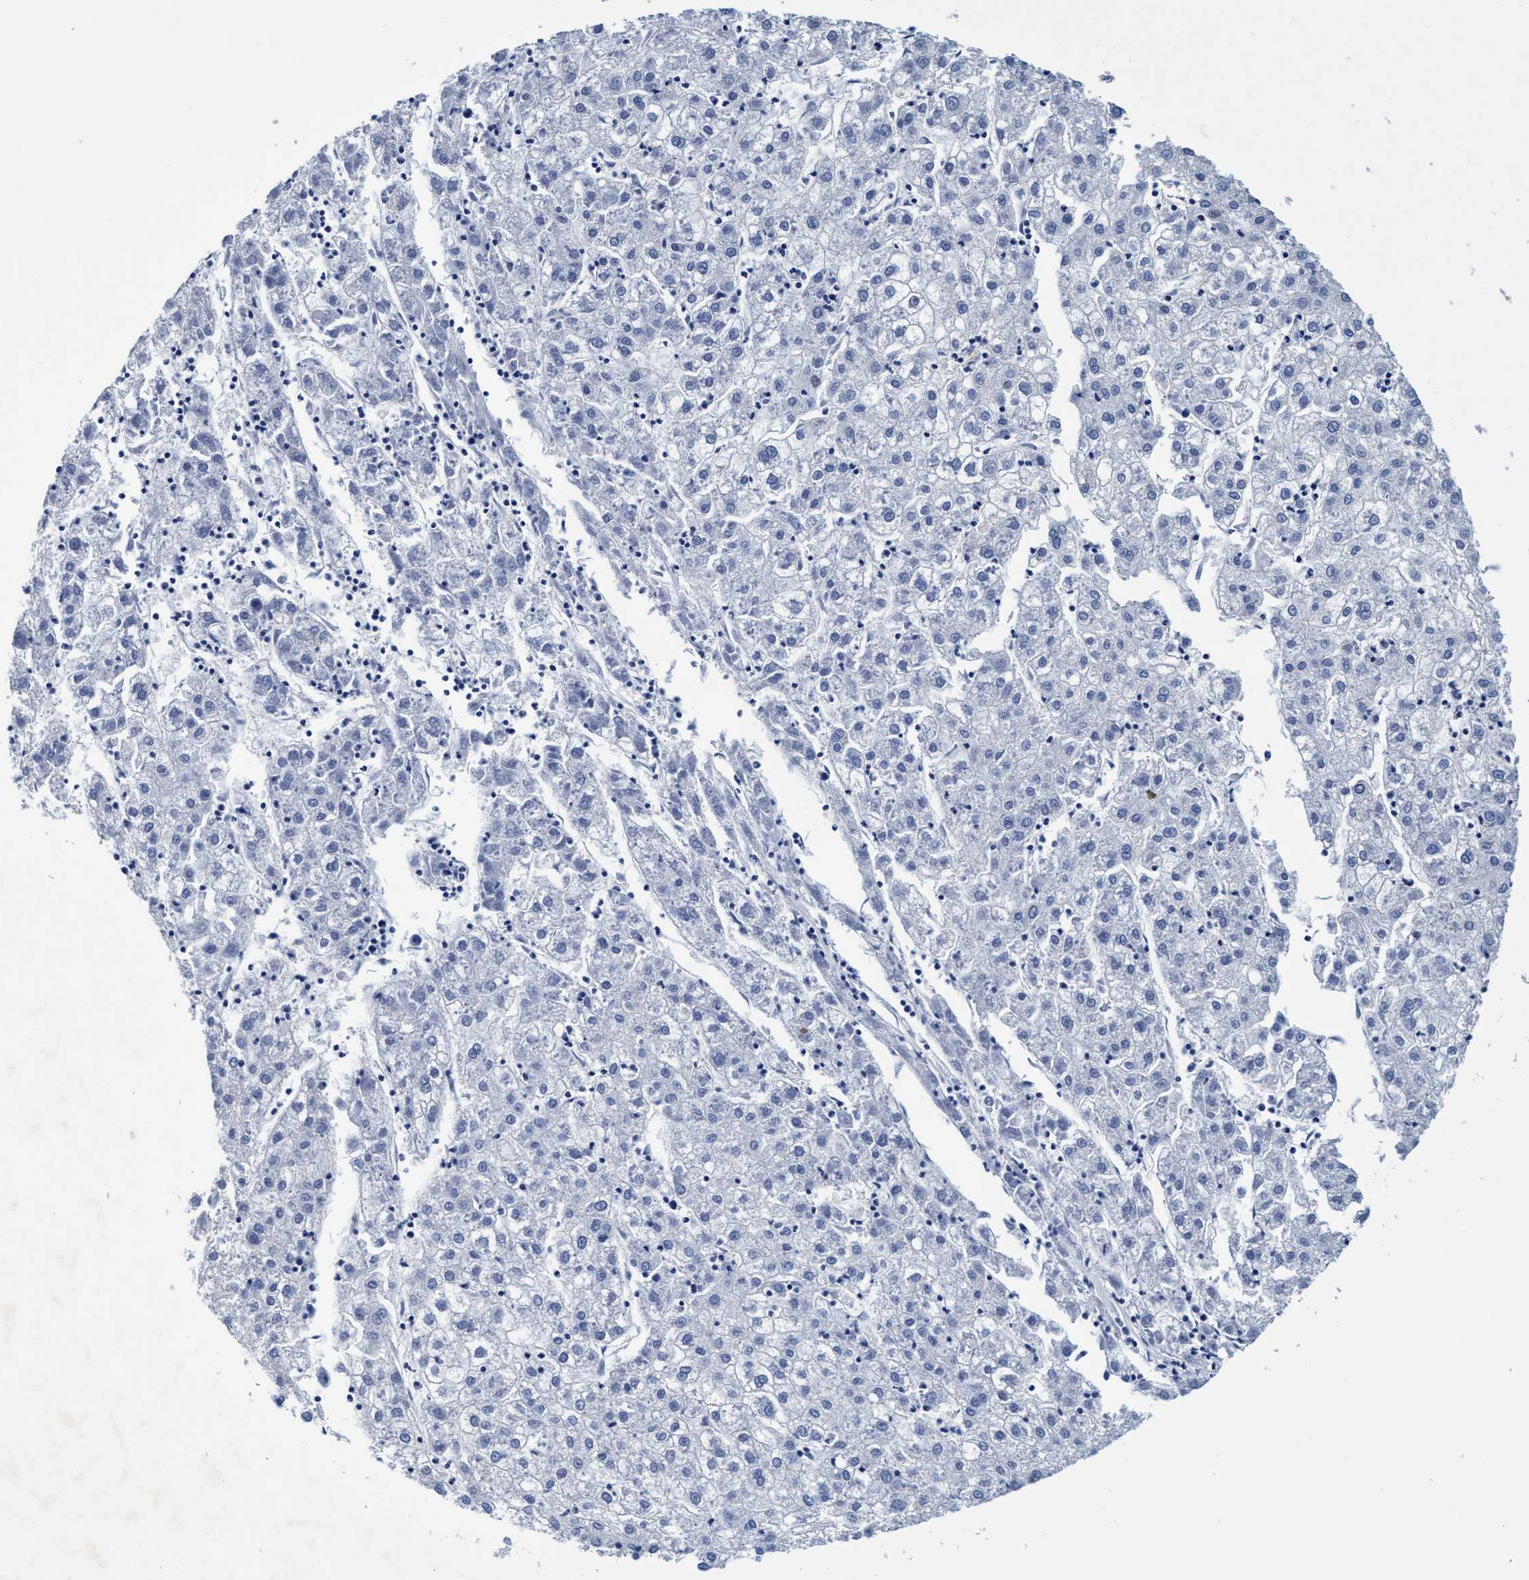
{"staining": {"intensity": "negative", "quantity": "none", "location": "none"}, "tissue": "liver cancer", "cell_type": "Tumor cells", "image_type": "cancer", "snomed": [{"axis": "morphology", "description": "Carcinoma, Hepatocellular, NOS"}, {"axis": "topography", "description": "Liver"}], "caption": "High magnification brightfield microscopy of hepatocellular carcinoma (liver) stained with DAB (brown) and counterstained with hematoxylin (blue): tumor cells show no significant staining.", "gene": "UBALD2", "patient": {"sex": "male", "age": 72}}